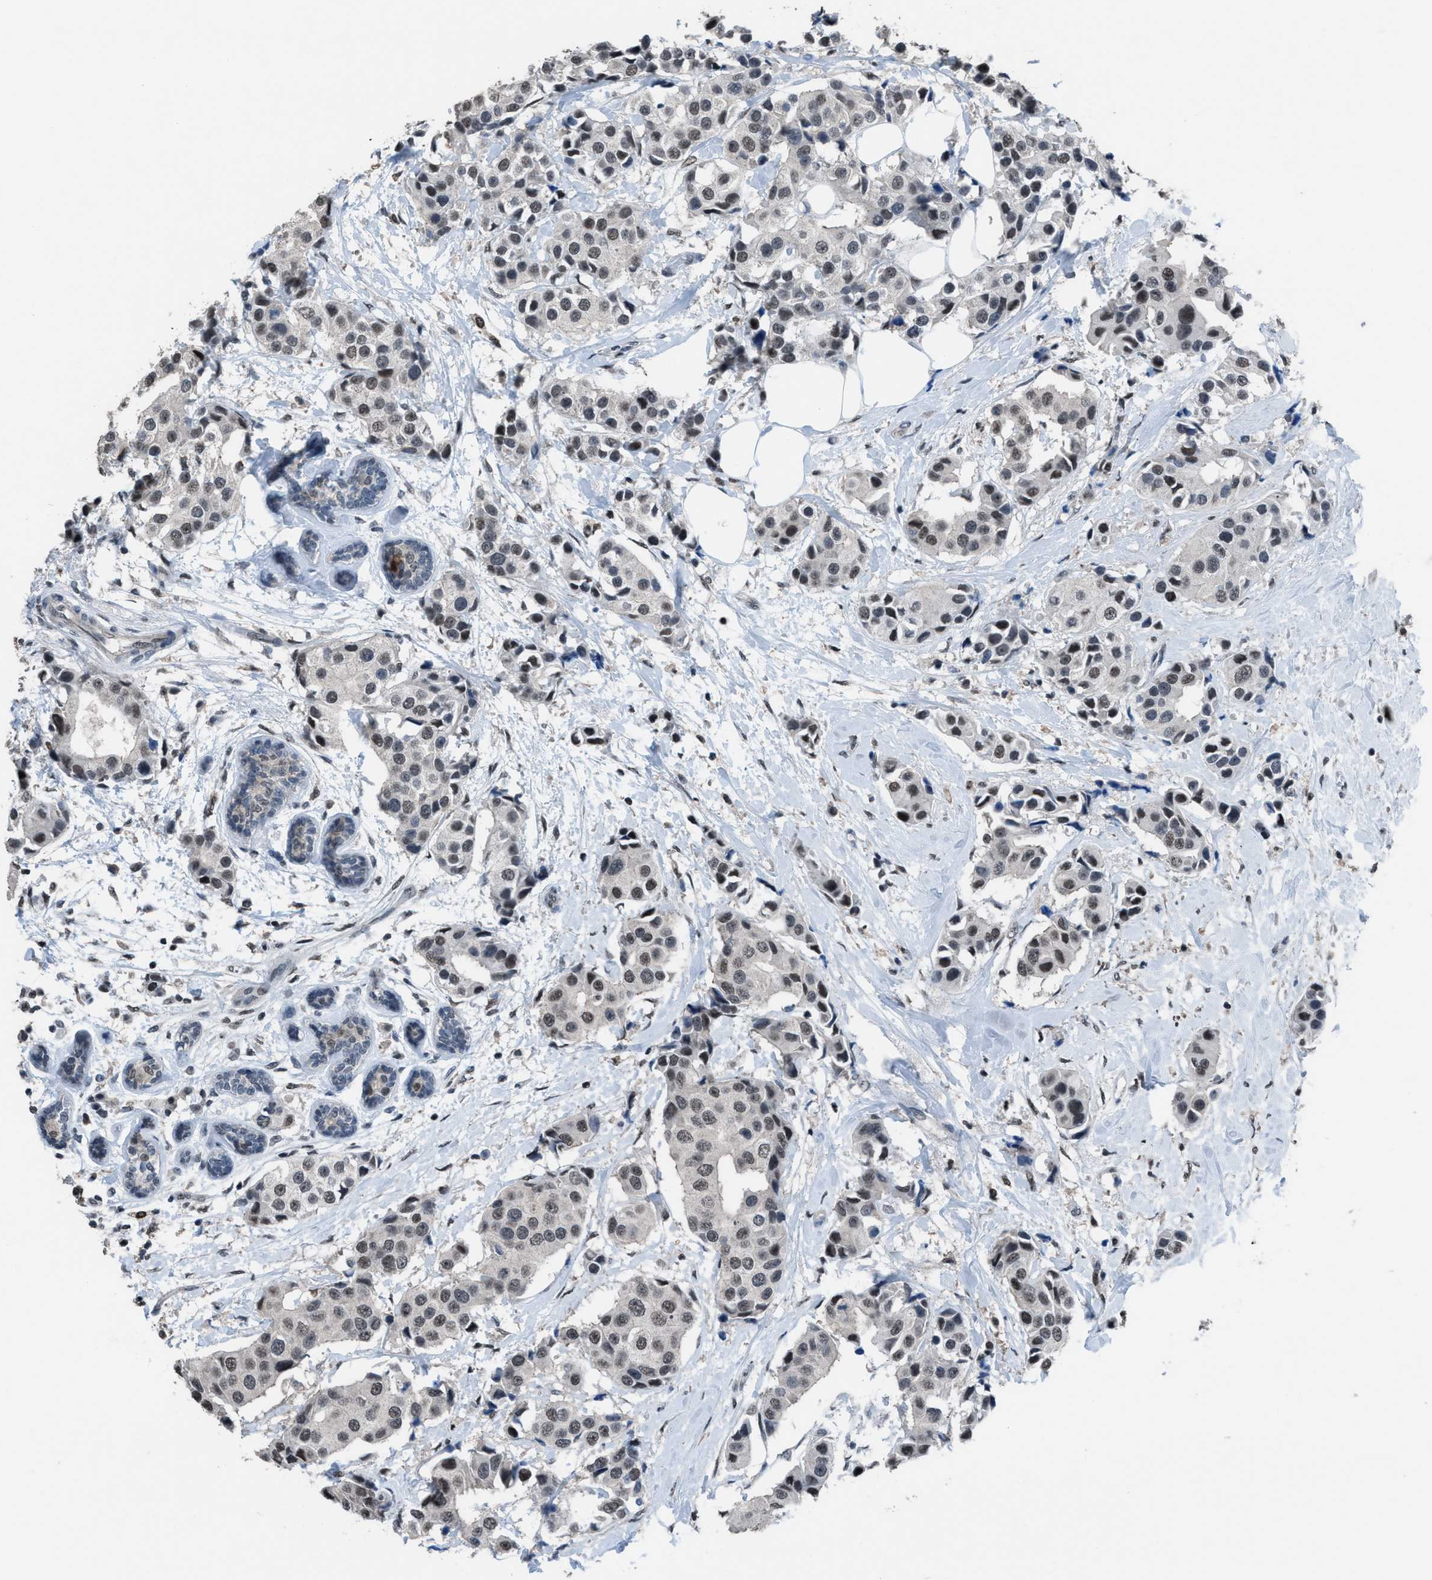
{"staining": {"intensity": "weak", "quantity": "25%-75%", "location": "nuclear"}, "tissue": "breast cancer", "cell_type": "Tumor cells", "image_type": "cancer", "snomed": [{"axis": "morphology", "description": "Normal tissue, NOS"}, {"axis": "morphology", "description": "Duct carcinoma"}, {"axis": "topography", "description": "Breast"}], "caption": "DAB immunohistochemical staining of human breast cancer (invasive ductal carcinoma) exhibits weak nuclear protein staining in about 25%-75% of tumor cells.", "gene": "ZNF276", "patient": {"sex": "female", "age": 39}}